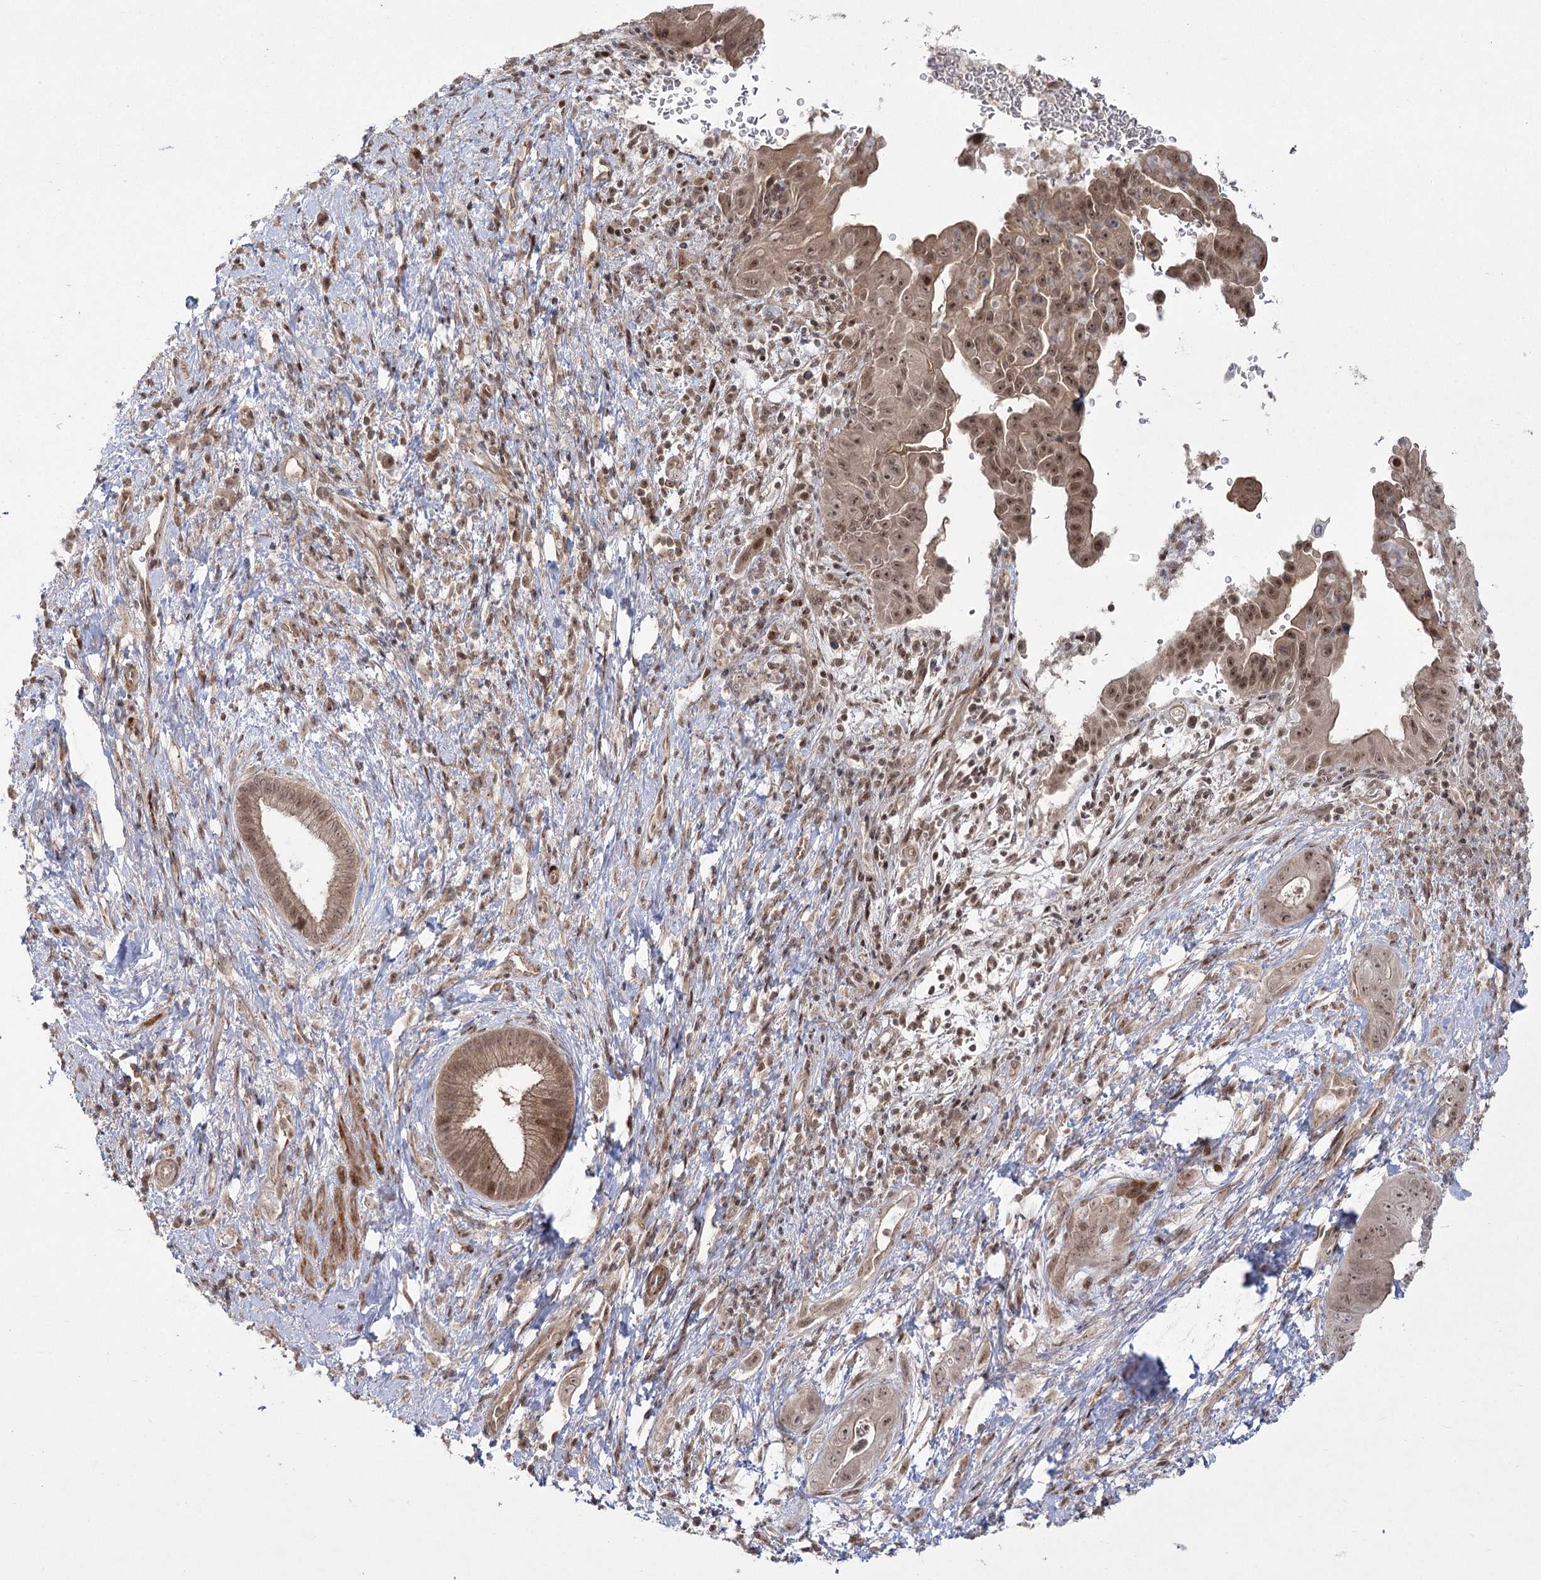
{"staining": {"intensity": "moderate", "quantity": ">75%", "location": "cytoplasmic/membranous,nuclear"}, "tissue": "pancreatic cancer", "cell_type": "Tumor cells", "image_type": "cancer", "snomed": [{"axis": "morphology", "description": "Adenocarcinoma, NOS"}, {"axis": "topography", "description": "Pancreas"}], "caption": "Protein expression analysis of human adenocarcinoma (pancreatic) reveals moderate cytoplasmic/membranous and nuclear staining in approximately >75% of tumor cells. (IHC, brightfield microscopy, high magnification).", "gene": "HELQ", "patient": {"sex": "female", "age": 78}}